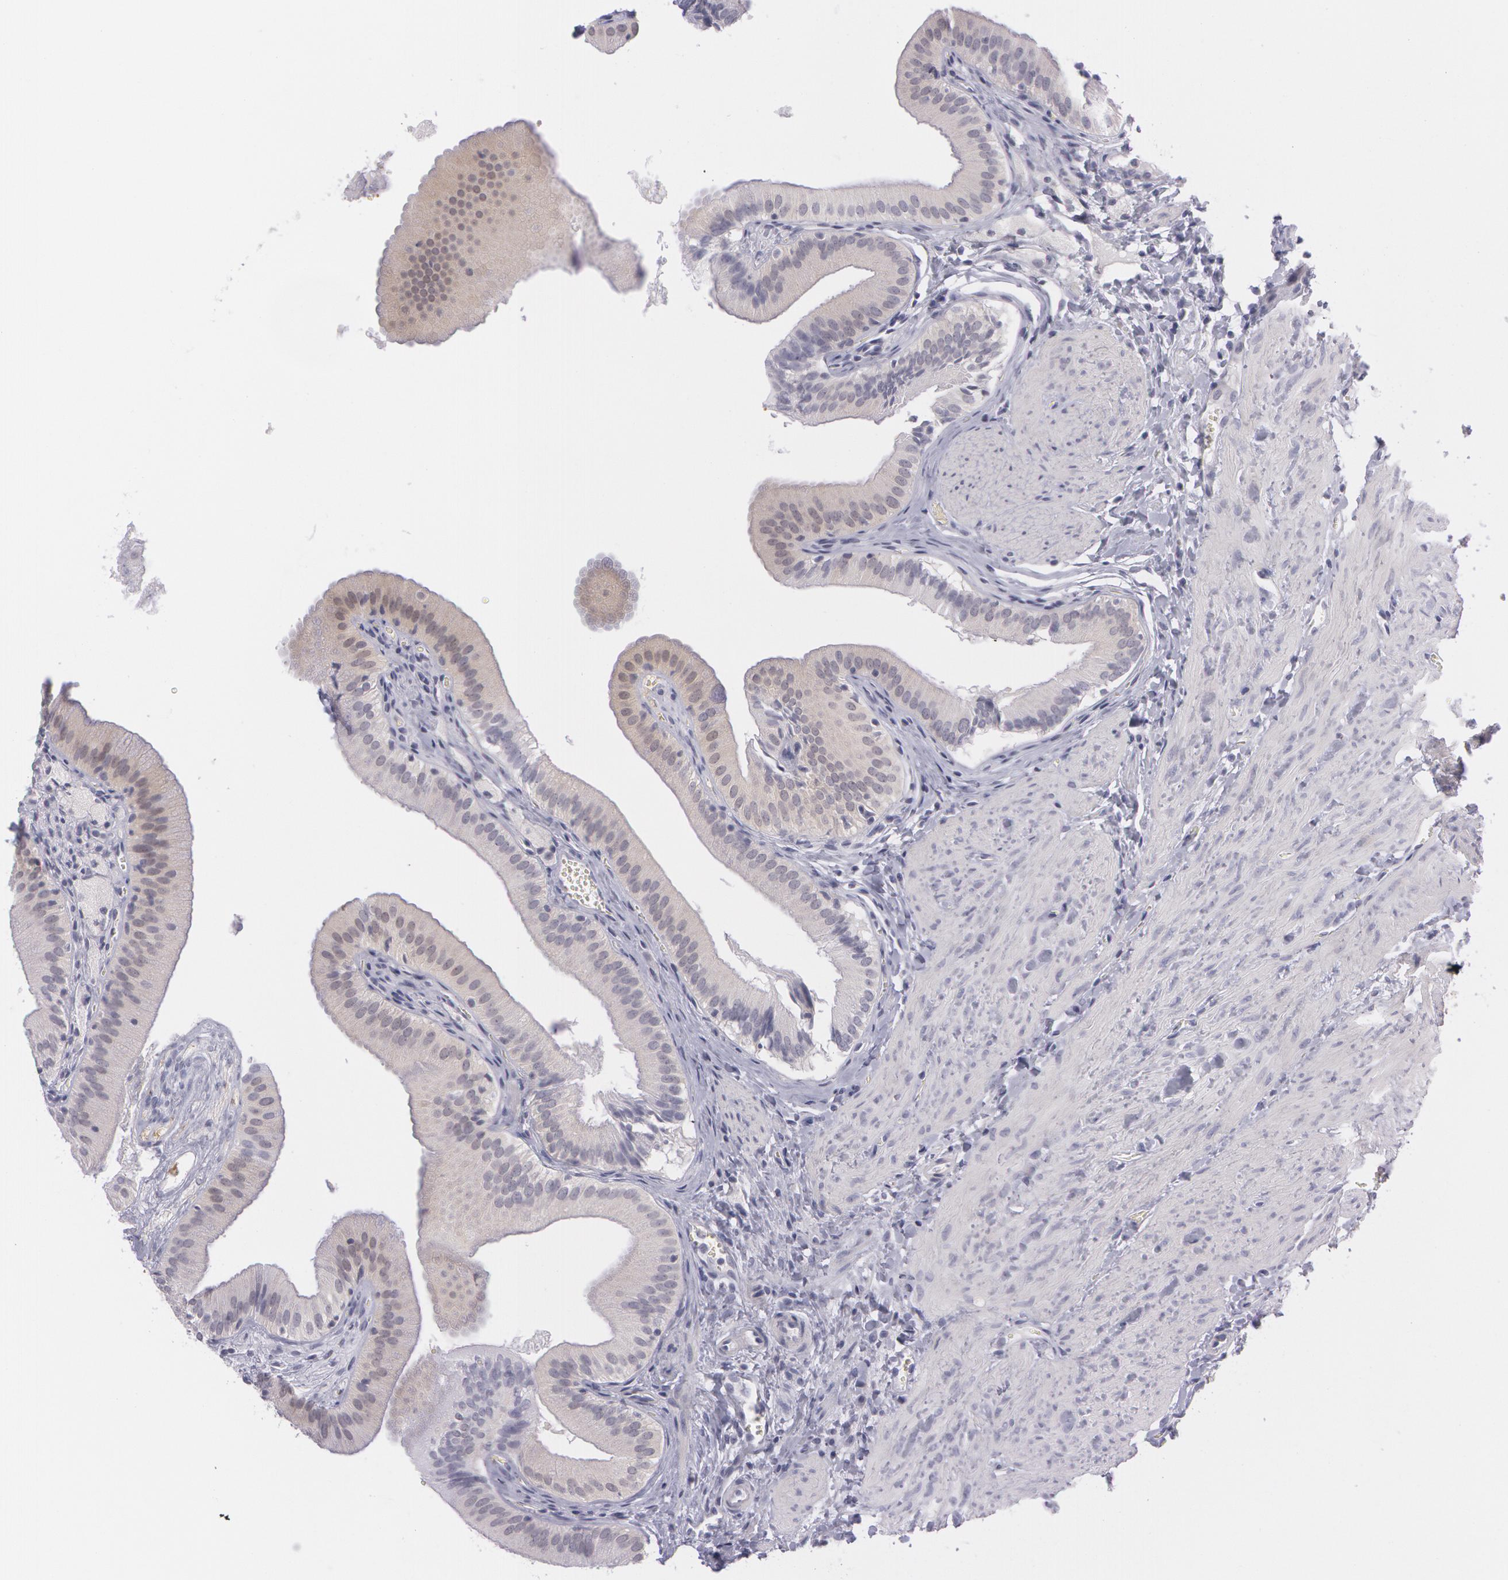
{"staining": {"intensity": "negative", "quantity": "none", "location": "none"}, "tissue": "gallbladder", "cell_type": "Glandular cells", "image_type": "normal", "snomed": [{"axis": "morphology", "description": "Normal tissue, NOS"}, {"axis": "topography", "description": "Gallbladder"}], "caption": "This is an immunohistochemistry (IHC) photomicrograph of benign human gallbladder. There is no staining in glandular cells.", "gene": "IL1RN", "patient": {"sex": "female", "age": 24}}